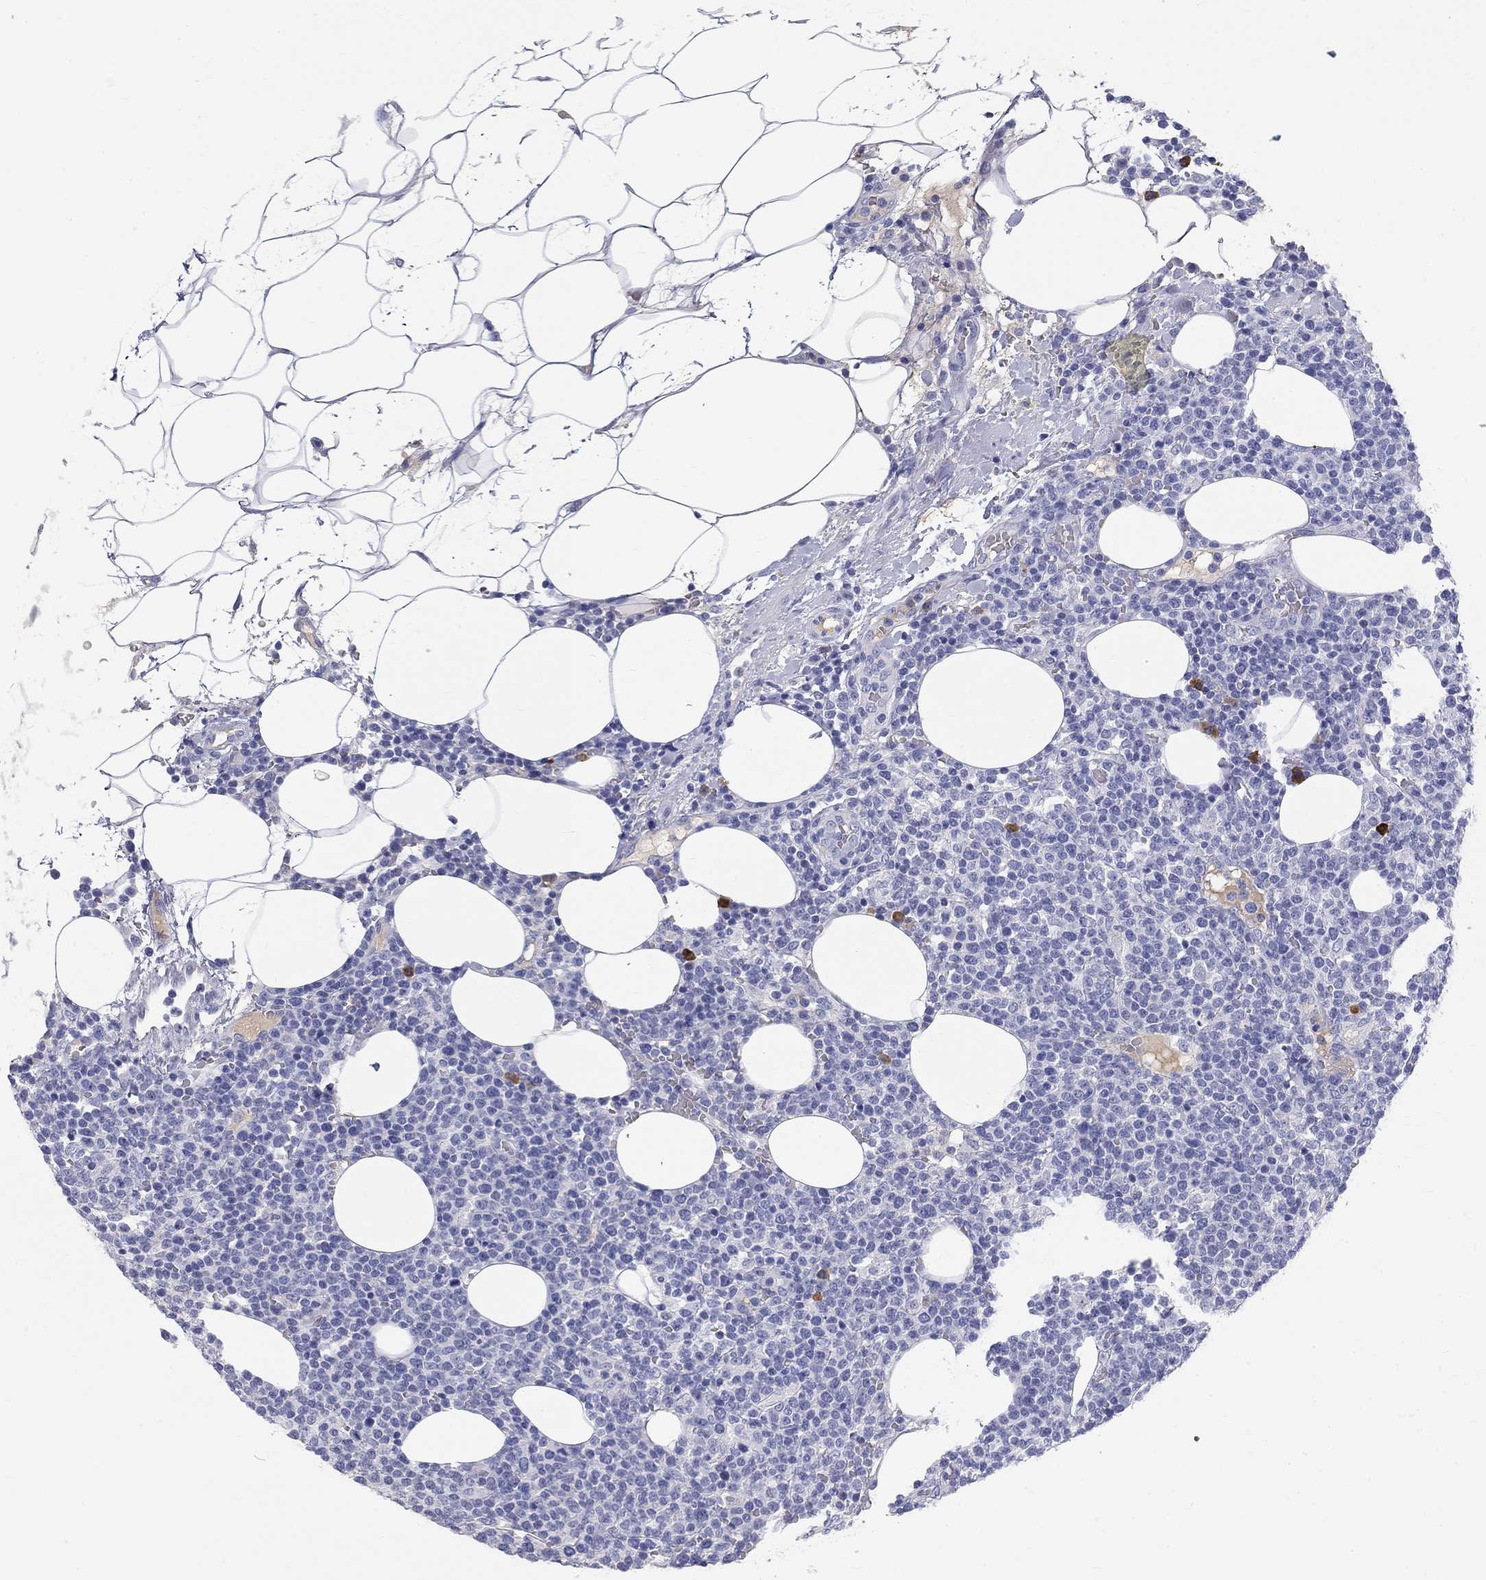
{"staining": {"intensity": "negative", "quantity": "none", "location": "none"}, "tissue": "lymphoma", "cell_type": "Tumor cells", "image_type": "cancer", "snomed": [{"axis": "morphology", "description": "Malignant lymphoma, non-Hodgkin's type, High grade"}, {"axis": "topography", "description": "Lymph node"}], "caption": "Immunohistochemical staining of human lymphoma shows no significant expression in tumor cells. (DAB immunohistochemistry, high magnification).", "gene": "PHOX2B", "patient": {"sex": "male", "age": 61}}